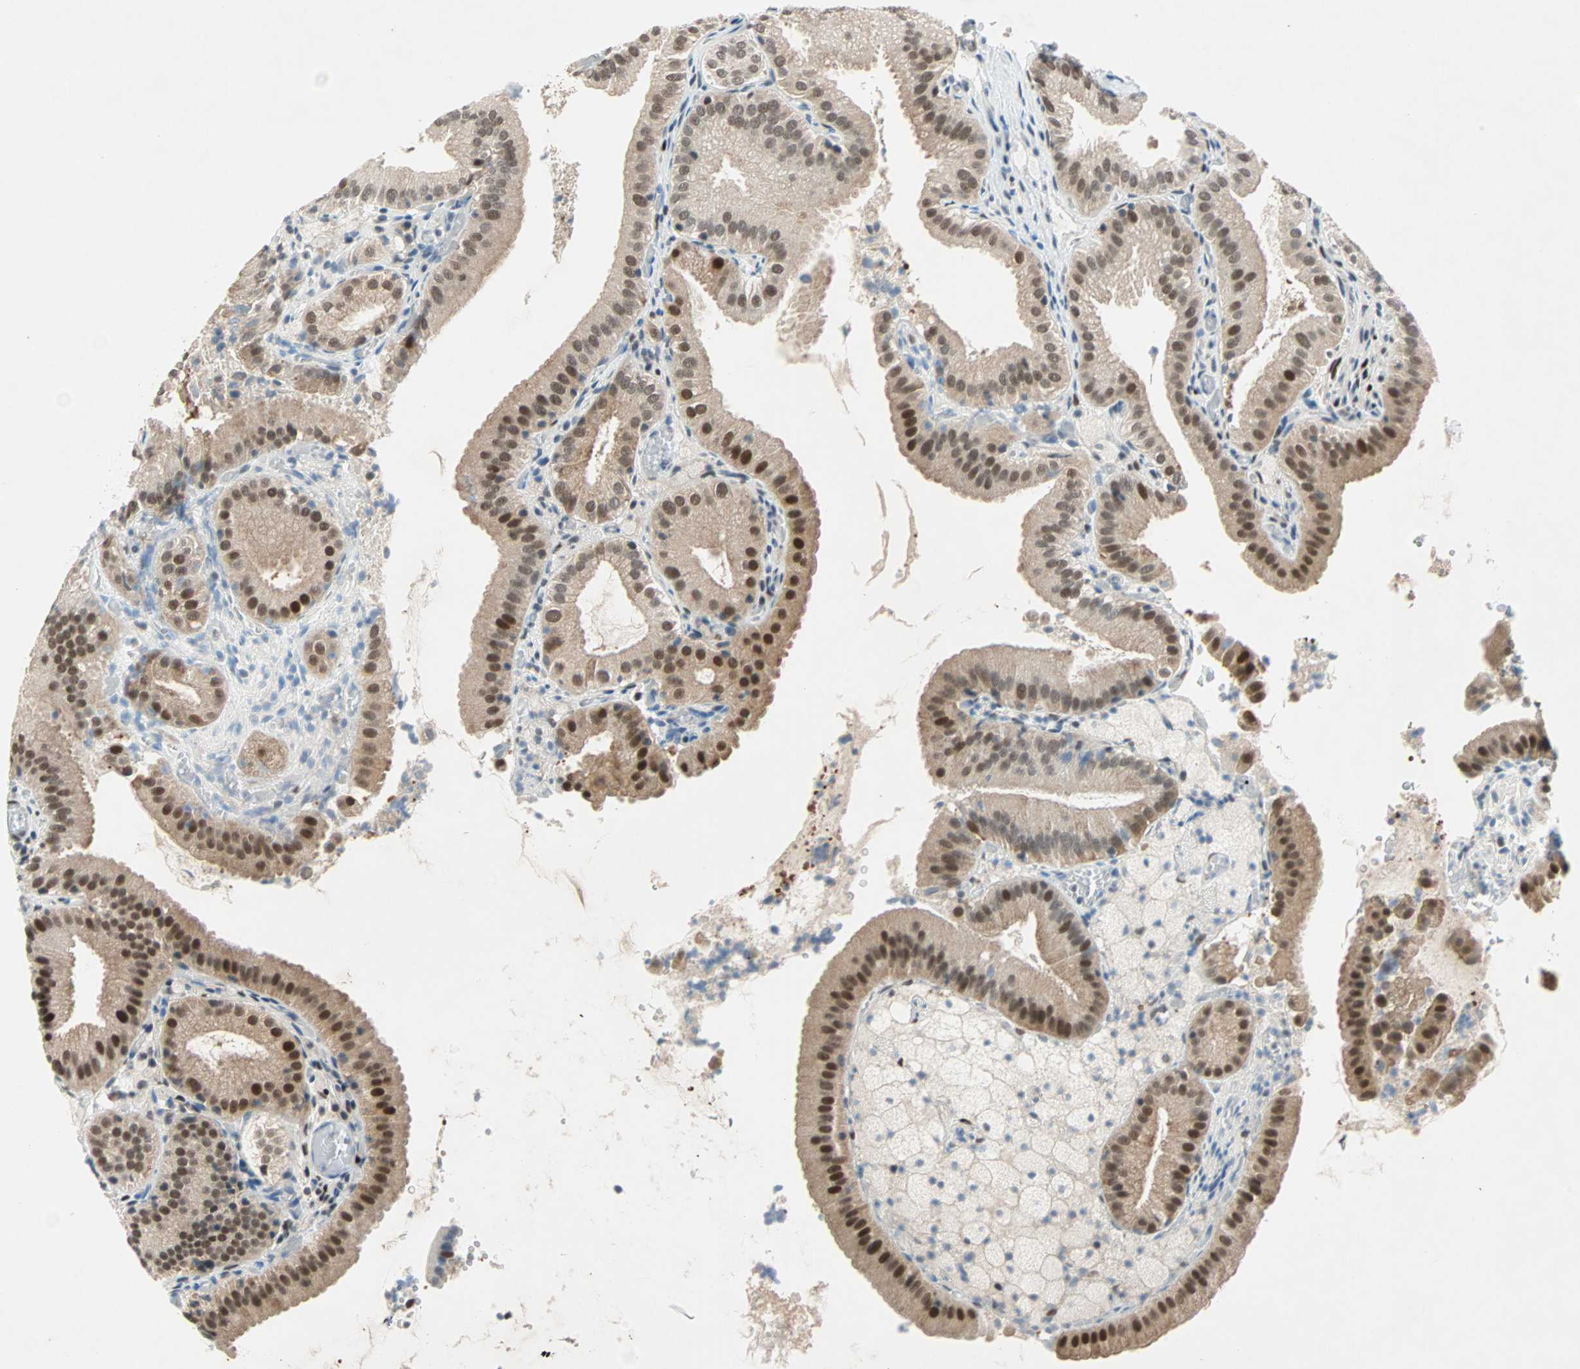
{"staining": {"intensity": "strong", "quantity": ">75%", "location": "cytoplasmic/membranous,nuclear"}, "tissue": "gallbladder", "cell_type": "Glandular cells", "image_type": "normal", "snomed": [{"axis": "morphology", "description": "Normal tissue, NOS"}, {"axis": "topography", "description": "Gallbladder"}], "caption": "Immunohistochemistry (IHC) of normal human gallbladder reveals high levels of strong cytoplasmic/membranous,nuclear expression in approximately >75% of glandular cells.", "gene": "WWTR1", "patient": {"sex": "male", "age": 54}}